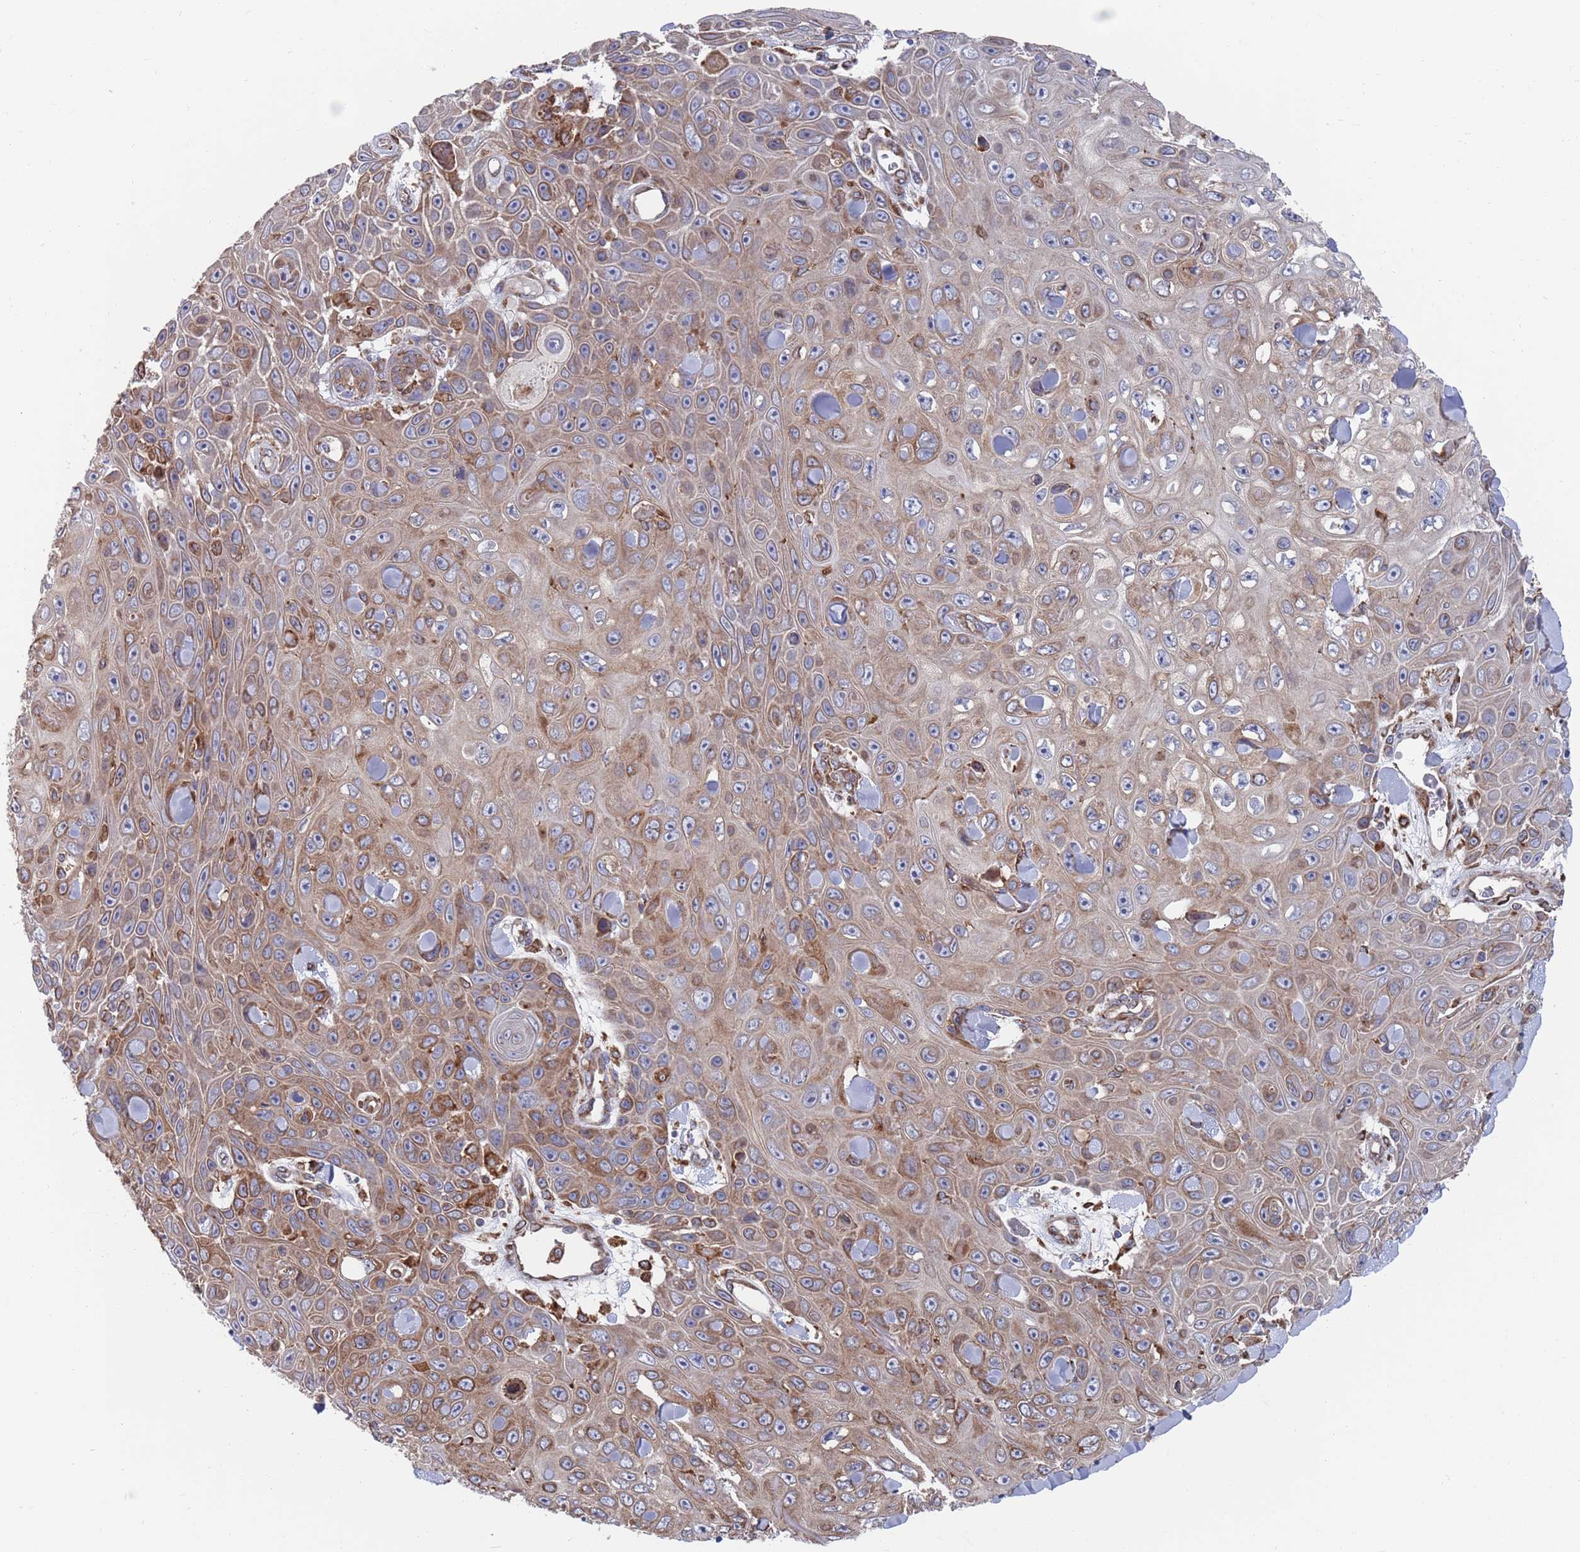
{"staining": {"intensity": "moderate", "quantity": ">75%", "location": "cytoplasmic/membranous"}, "tissue": "skin cancer", "cell_type": "Tumor cells", "image_type": "cancer", "snomed": [{"axis": "morphology", "description": "Squamous cell carcinoma, NOS"}, {"axis": "topography", "description": "Skin"}], "caption": "A medium amount of moderate cytoplasmic/membranous staining is appreciated in about >75% of tumor cells in skin cancer (squamous cell carcinoma) tissue. (Brightfield microscopy of DAB IHC at high magnification).", "gene": "GID8", "patient": {"sex": "male", "age": 82}}